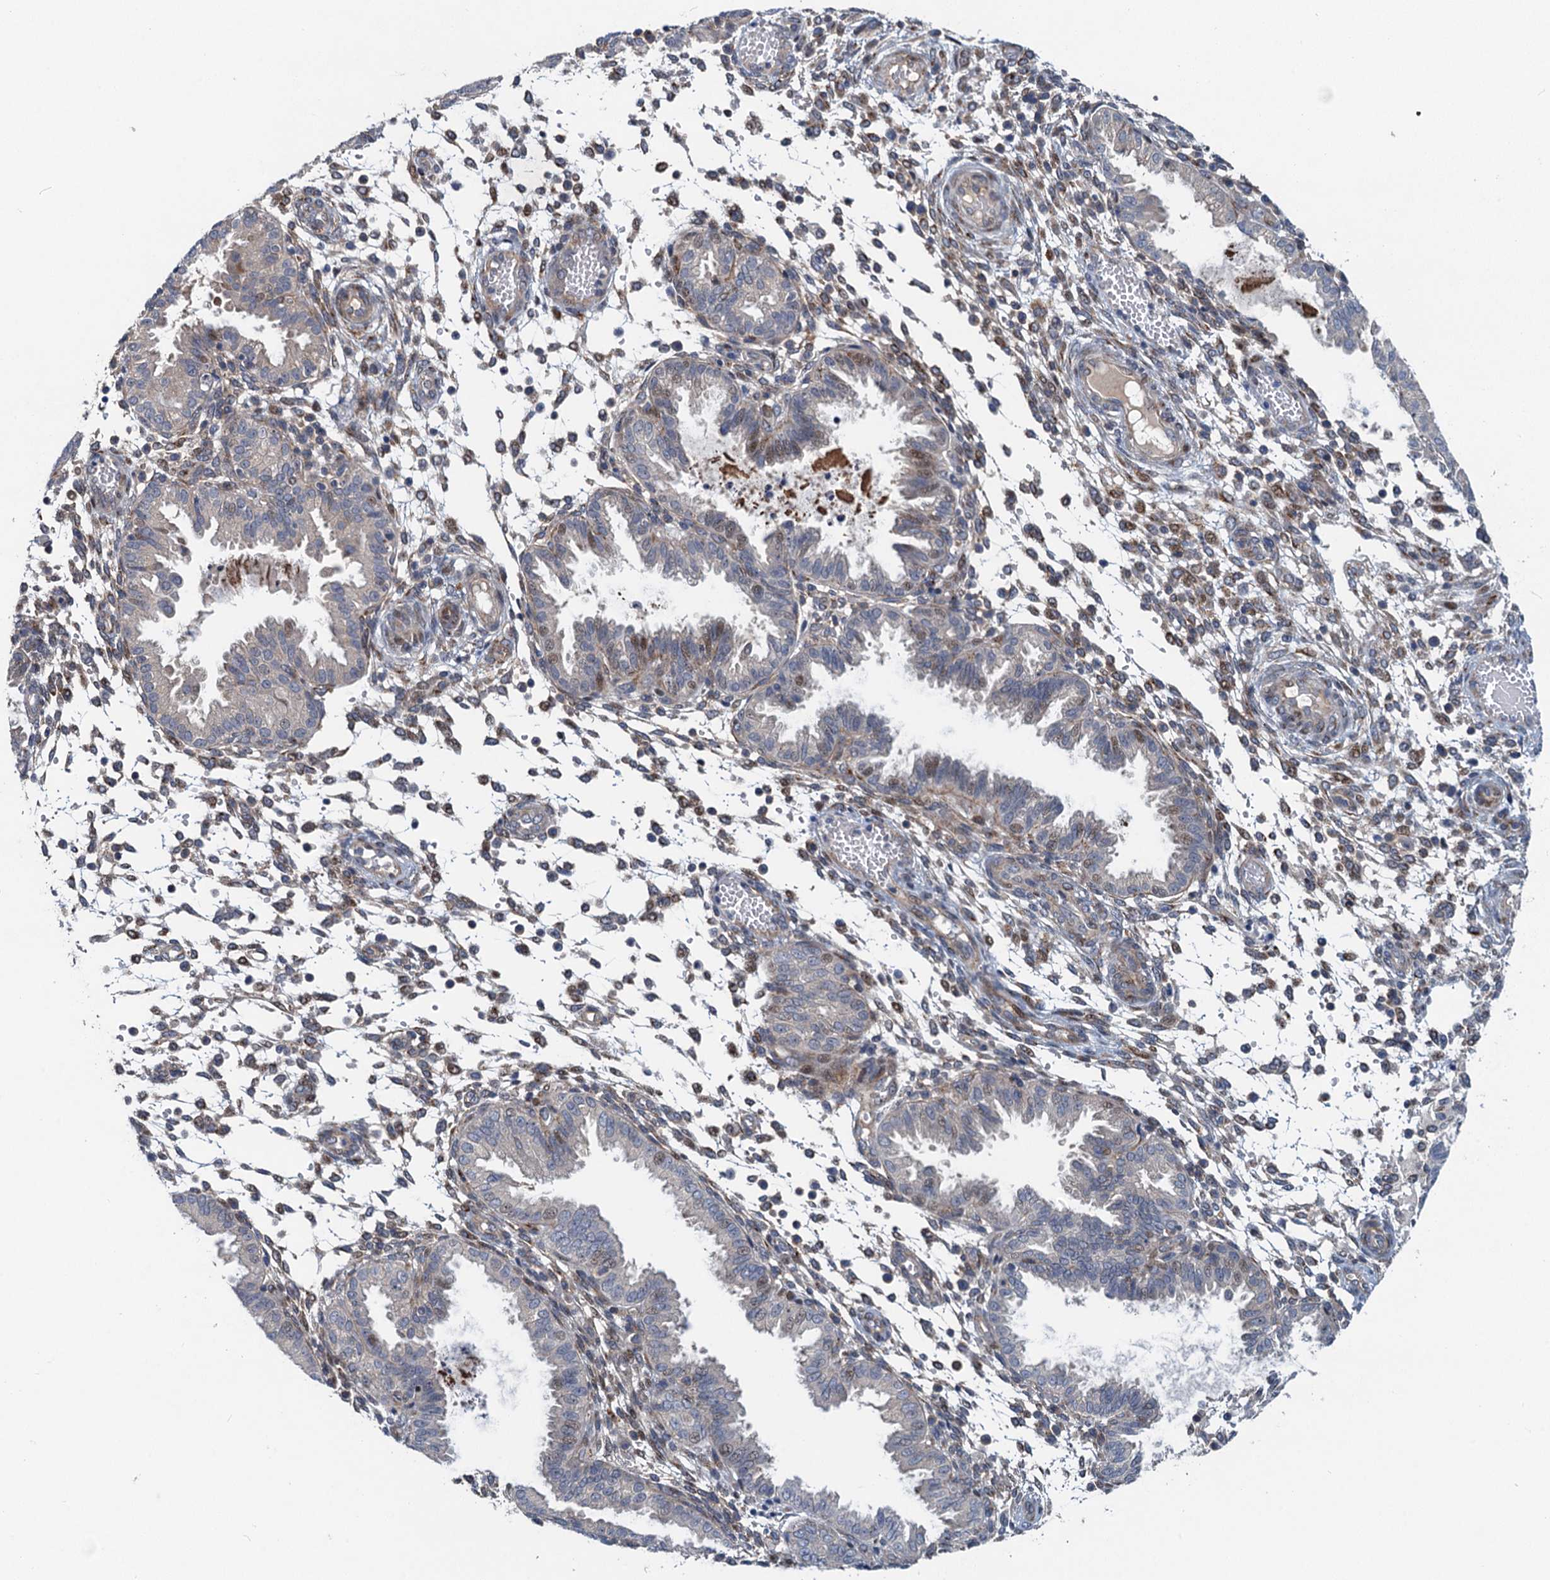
{"staining": {"intensity": "negative", "quantity": "none", "location": "none"}, "tissue": "endometrium", "cell_type": "Cells in endometrial stroma", "image_type": "normal", "snomed": [{"axis": "morphology", "description": "Normal tissue, NOS"}, {"axis": "topography", "description": "Endometrium"}], "caption": "The immunohistochemistry (IHC) image has no significant expression in cells in endometrial stroma of endometrium. The staining was performed using DAB (3,3'-diaminobenzidine) to visualize the protein expression in brown, while the nuclei were stained in blue with hematoxylin (Magnification: 20x).", "gene": "NBEA", "patient": {"sex": "female", "age": 33}}